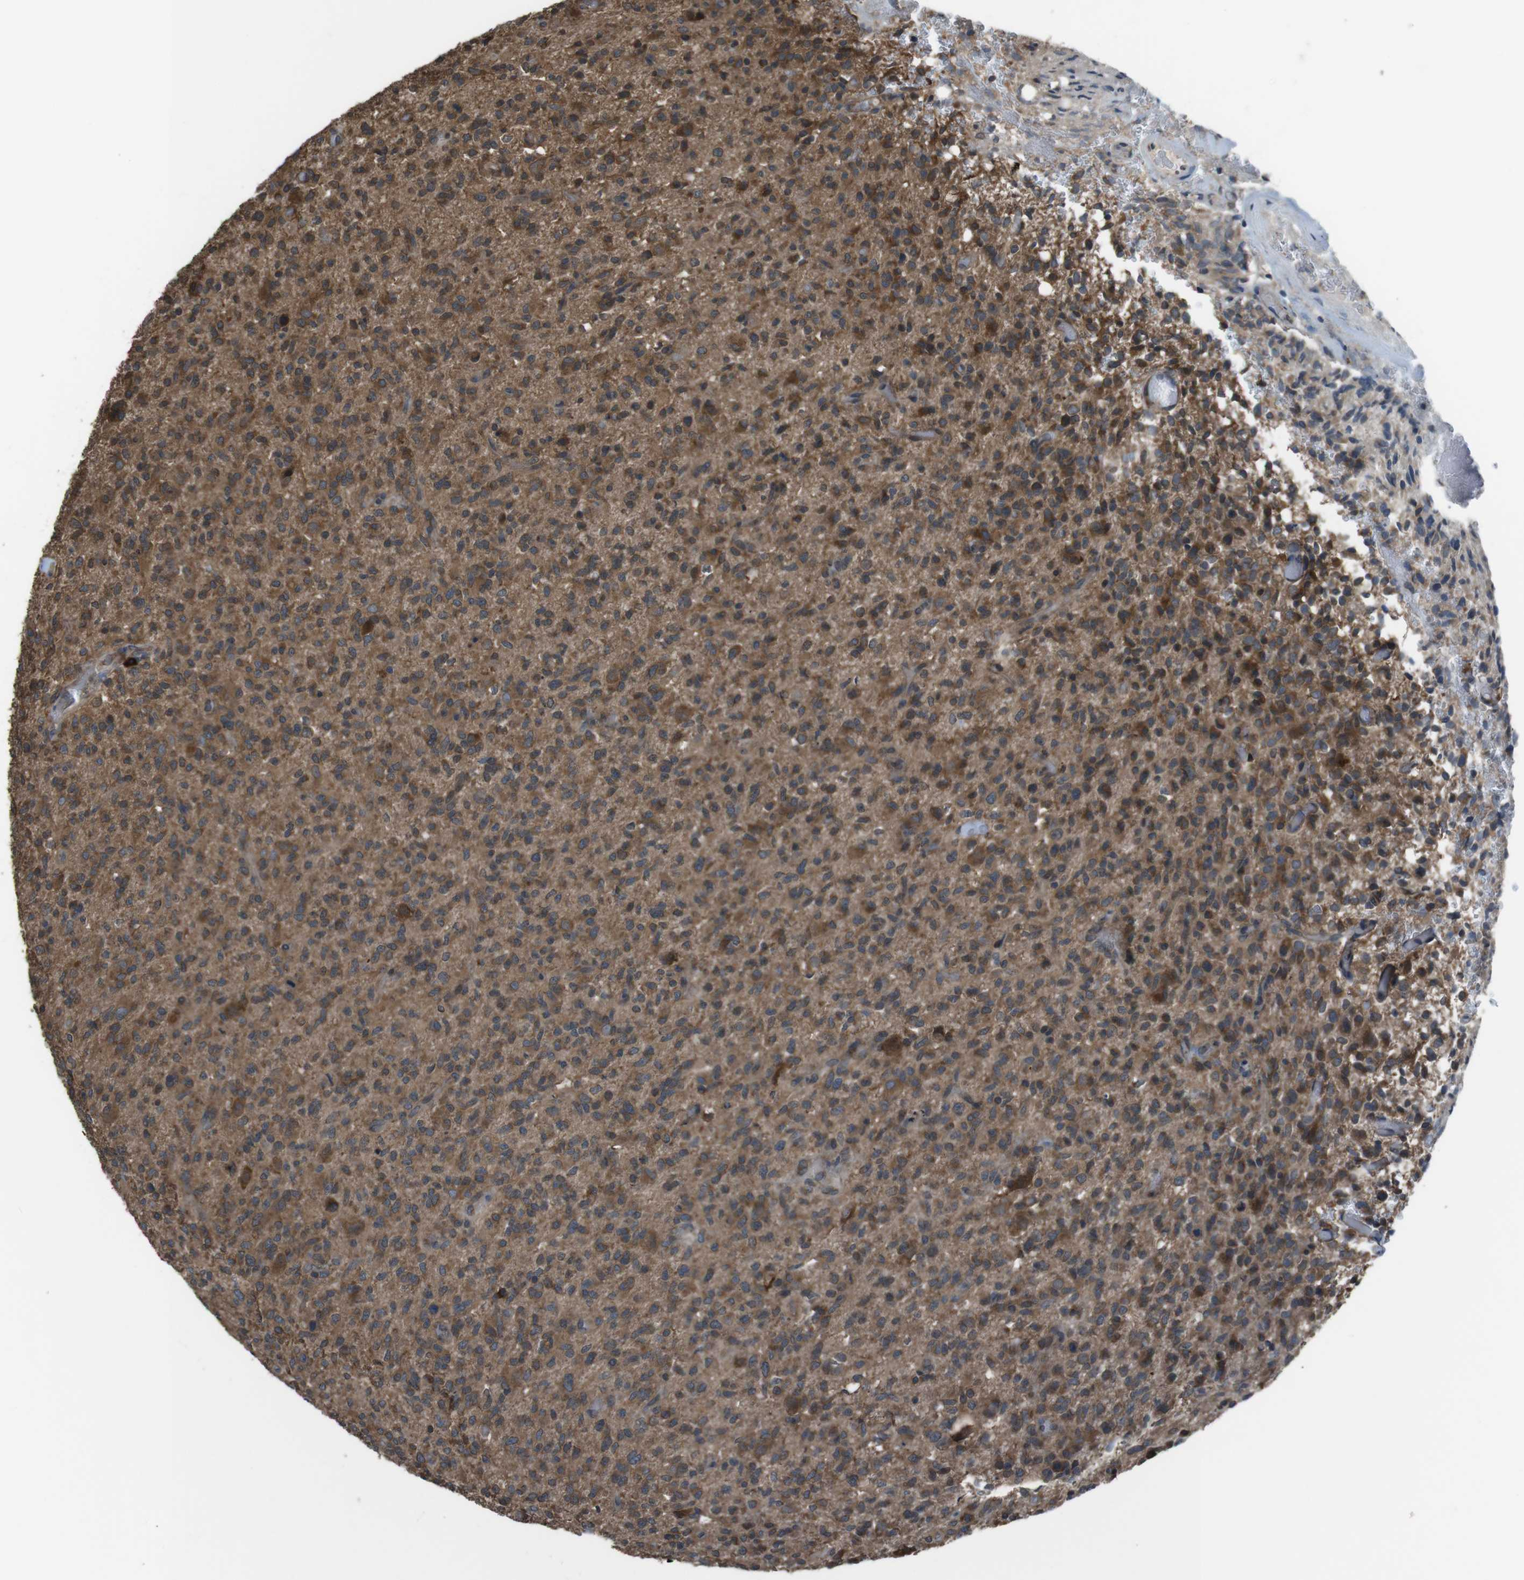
{"staining": {"intensity": "moderate", "quantity": ">75%", "location": "cytoplasmic/membranous"}, "tissue": "glioma", "cell_type": "Tumor cells", "image_type": "cancer", "snomed": [{"axis": "morphology", "description": "Glioma, malignant, High grade"}, {"axis": "topography", "description": "Brain"}], "caption": "There is medium levels of moderate cytoplasmic/membranous expression in tumor cells of glioma, as demonstrated by immunohistochemical staining (brown color).", "gene": "SSR3", "patient": {"sex": "male", "age": 71}}